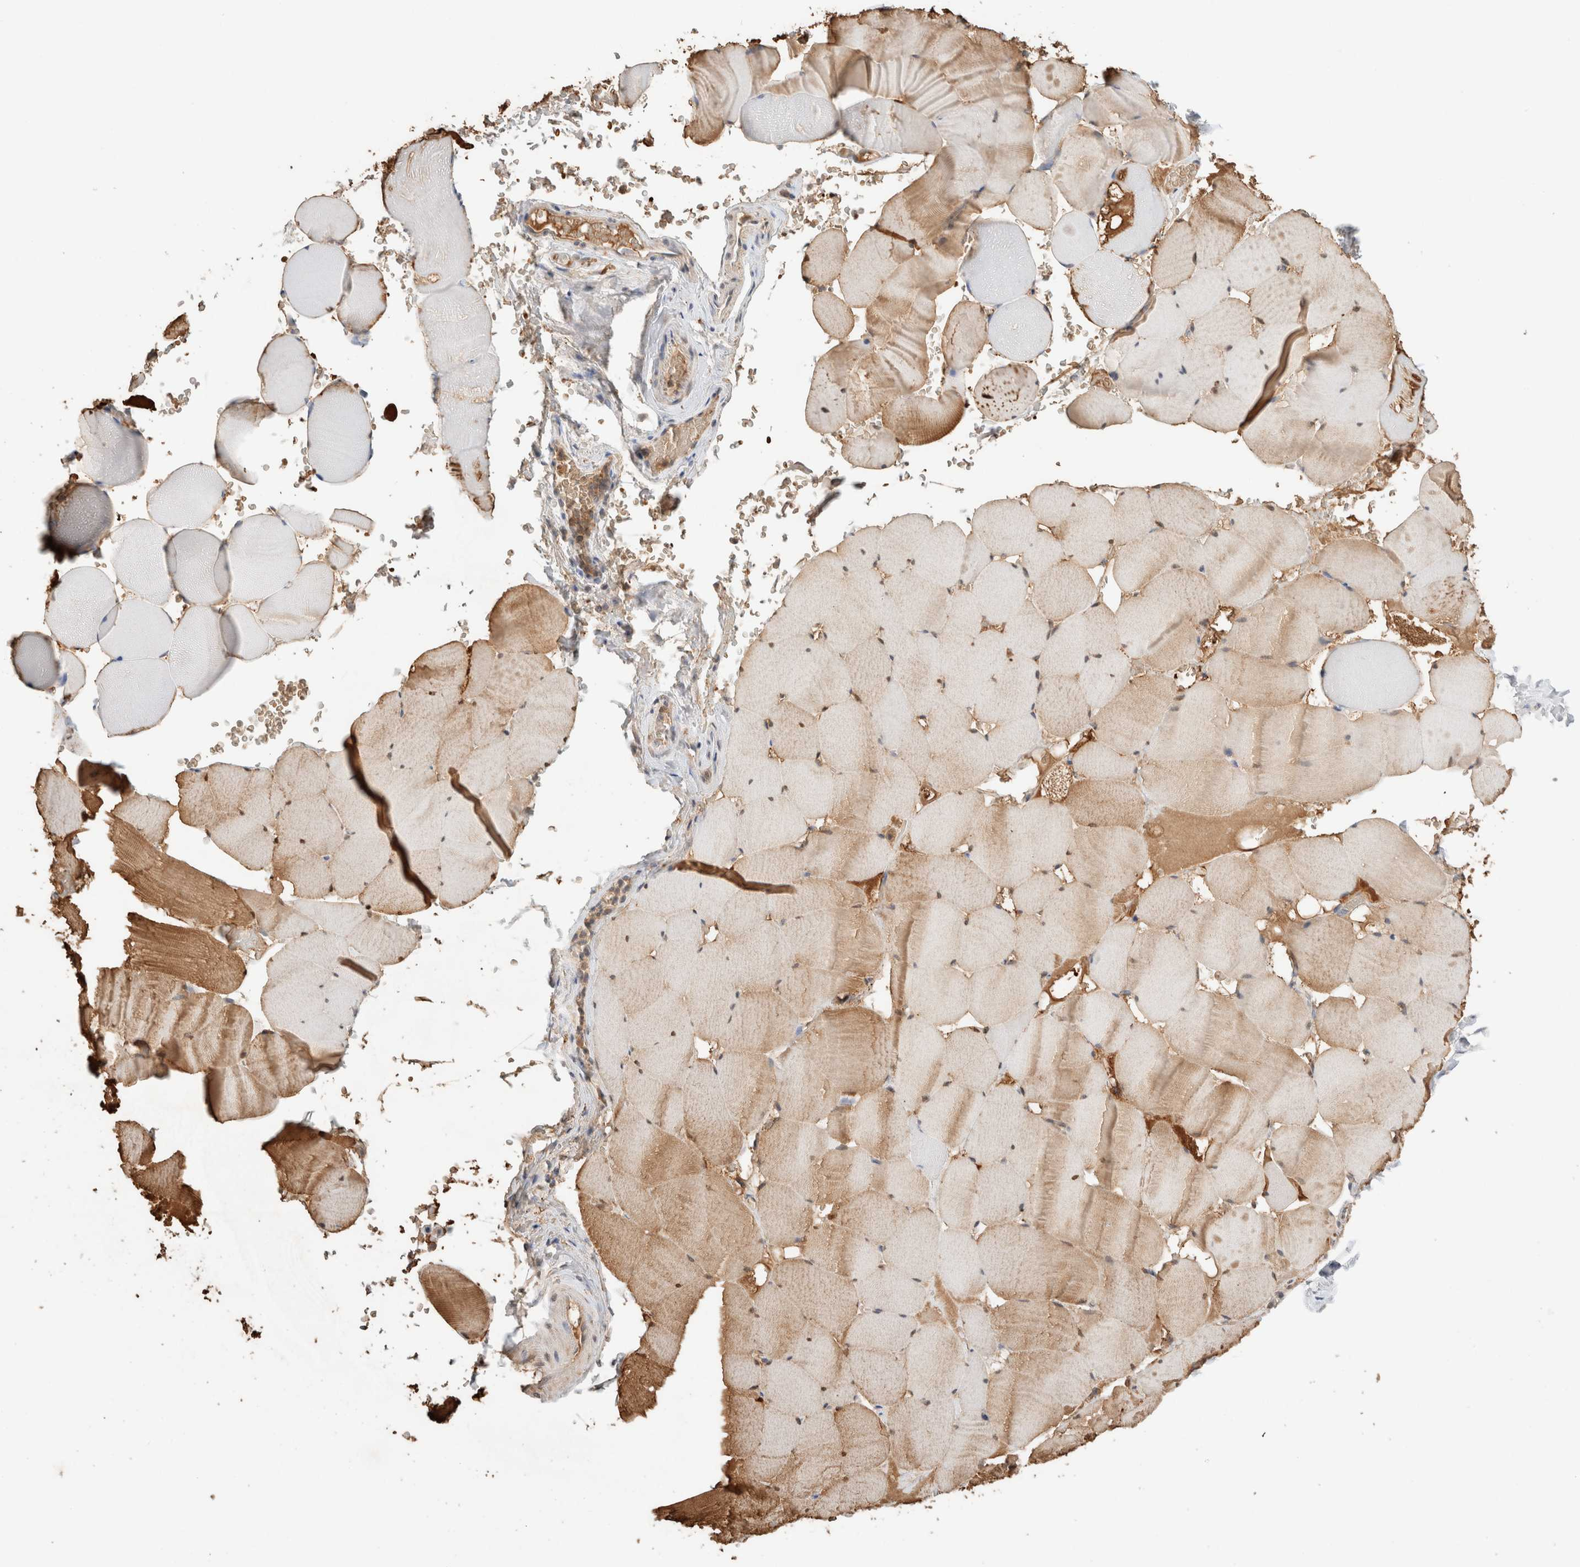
{"staining": {"intensity": "moderate", "quantity": ">75%", "location": "cytoplasmic/membranous,nuclear"}, "tissue": "skeletal muscle", "cell_type": "Myocytes", "image_type": "normal", "snomed": [{"axis": "morphology", "description": "Normal tissue, NOS"}, {"axis": "topography", "description": "Skeletal muscle"}], "caption": "Immunohistochemistry (IHC) (DAB (3,3'-diaminobenzidine)) staining of unremarkable human skeletal muscle reveals moderate cytoplasmic/membranous,nuclear protein staining in approximately >75% of myocytes.", "gene": "CA13", "patient": {"sex": "male", "age": 62}}